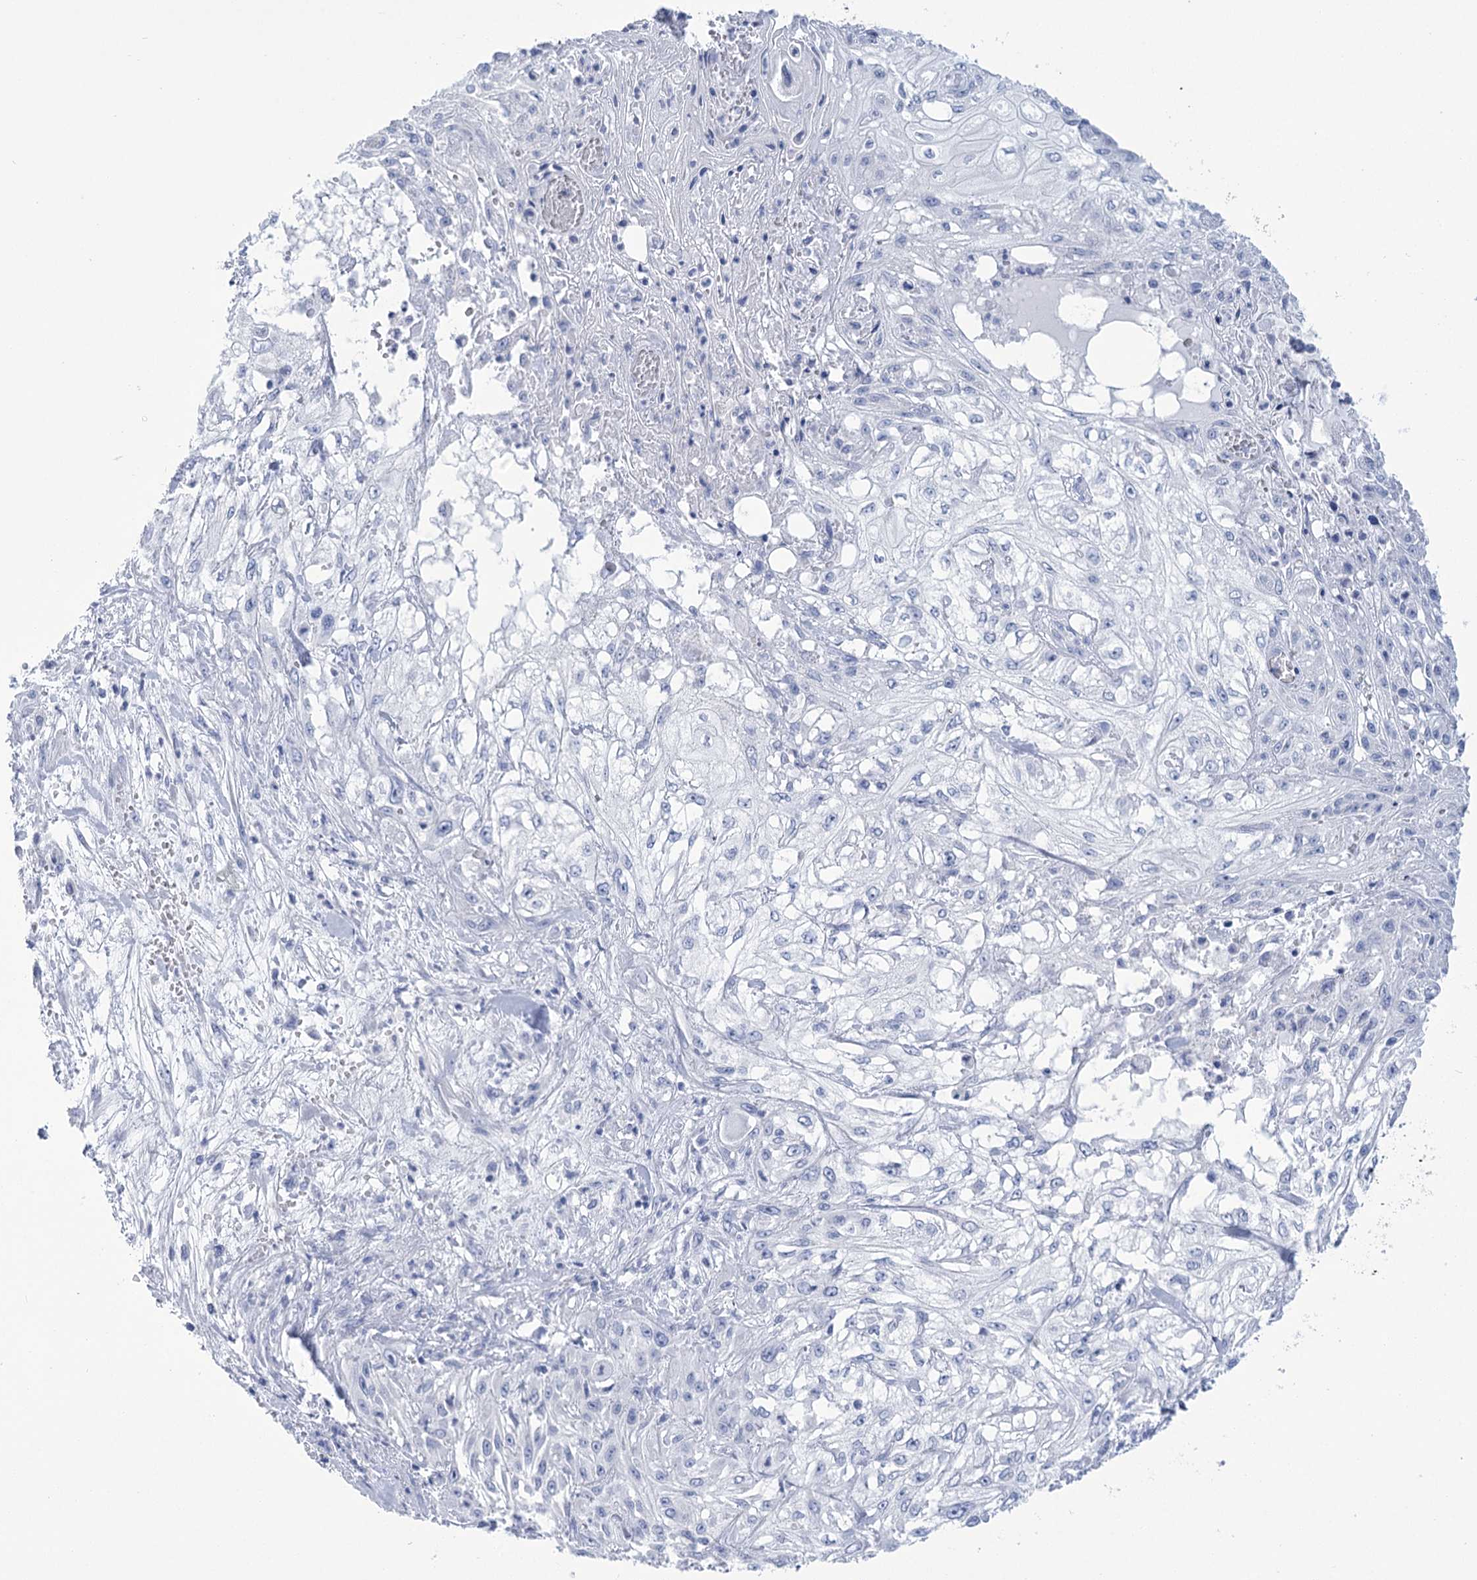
{"staining": {"intensity": "negative", "quantity": "none", "location": "none"}, "tissue": "skin cancer", "cell_type": "Tumor cells", "image_type": "cancer", "snomed": [{"axis": "morphology", "description": "Squamous cell carcinoma, NOS"}, {"axis": "morphology", "description": "Squamous cell carcinoma, metastatic, NOS"}, {"axis": "topography", "description": "Skin"}, {"axis": "topography", "description": "Lymph node"}], "caption": "Skin squamous cell carcinoma was stained to show a protein in brown. There is no significant positivity in tumor cells.", "gene": "PBLD", "patient": {"sex": "male", "age": 75}}